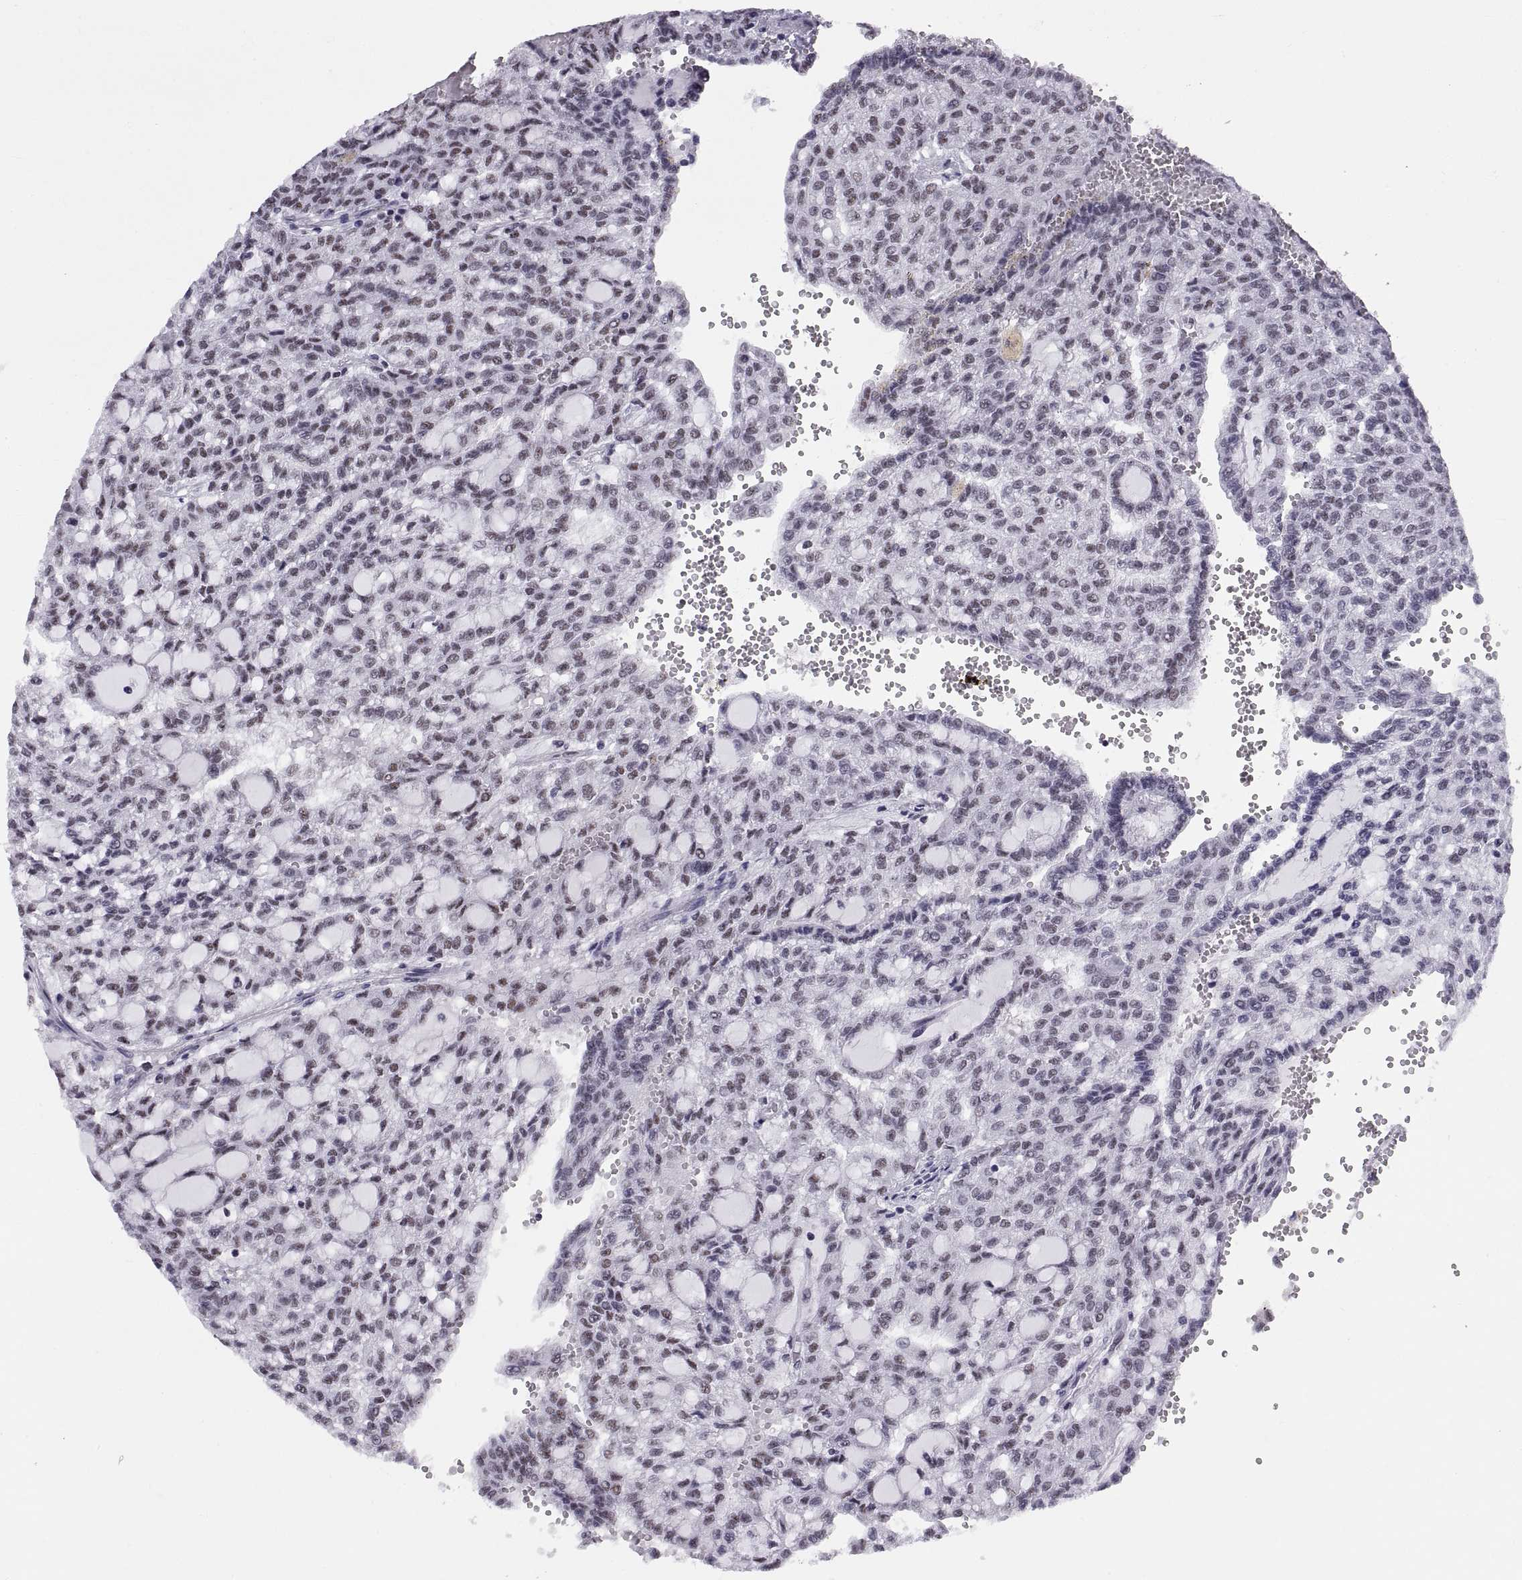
{"staining": {"intensity": "weak", "quantity": "25%-75%", "location": "nuclear"}, "tissue": "renal cancer", "cell_type": "Tumor cells", "image_type": "cancer", "snomed": [{"axis": "morphology", "description": "Adenocarcinoma, NOS"}, {"axis": "topography", "description": "Kidney"}], "caption": "Renal adenocarcinoma stained with a brown dye exhibits weak nuclear positive positivity in about 25%-75% of tumor cells.", "gene": "NEUROD6", "patient": {"sex": "male", "age": 63}}